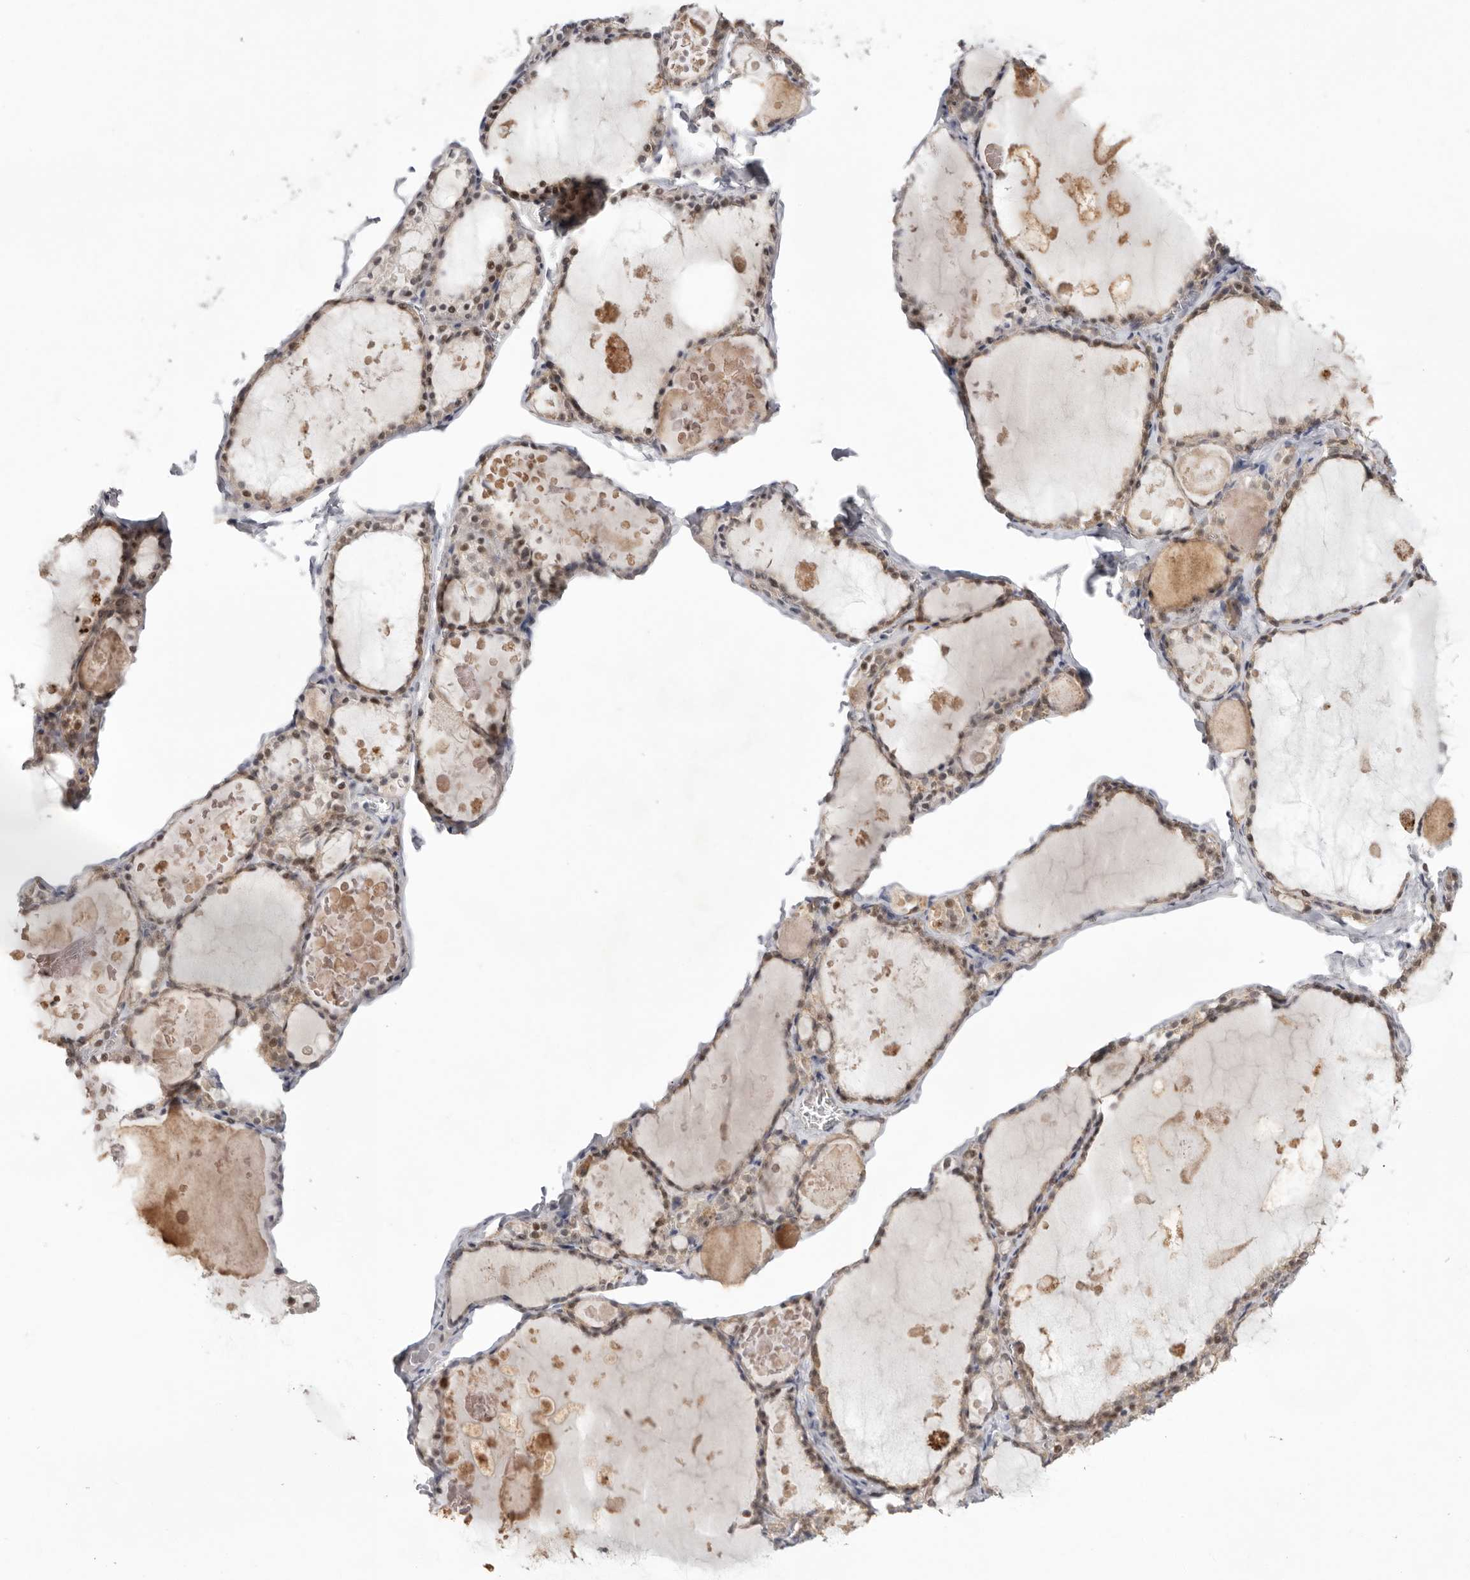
{"staining": {"intensity": "moderate", "quantity": "25%-75%", "location": "cytoplasmic/membranous,nuclear"}, "tissue": "thyroid gland", "cell_type": "Glandular cells", "image_type": "normal", "snomed": [{"axis": "morphology", "description": "Normal tissue, NOS"}, {"axis": "topography", "description": "Thyroid gland"}], "caption": "A high-resolution photomicrograph shows immunohistochemistry (IHC) staining of benign thyroid gland, which shows moderate cytoplasmic/membranous,nuclear expression in approximately 25%-75% of glandular cells. (IHC, brightfield microscopy, high magnification).", "gene": "TADA1", "patient": {"sex": "male", "age": 56}}